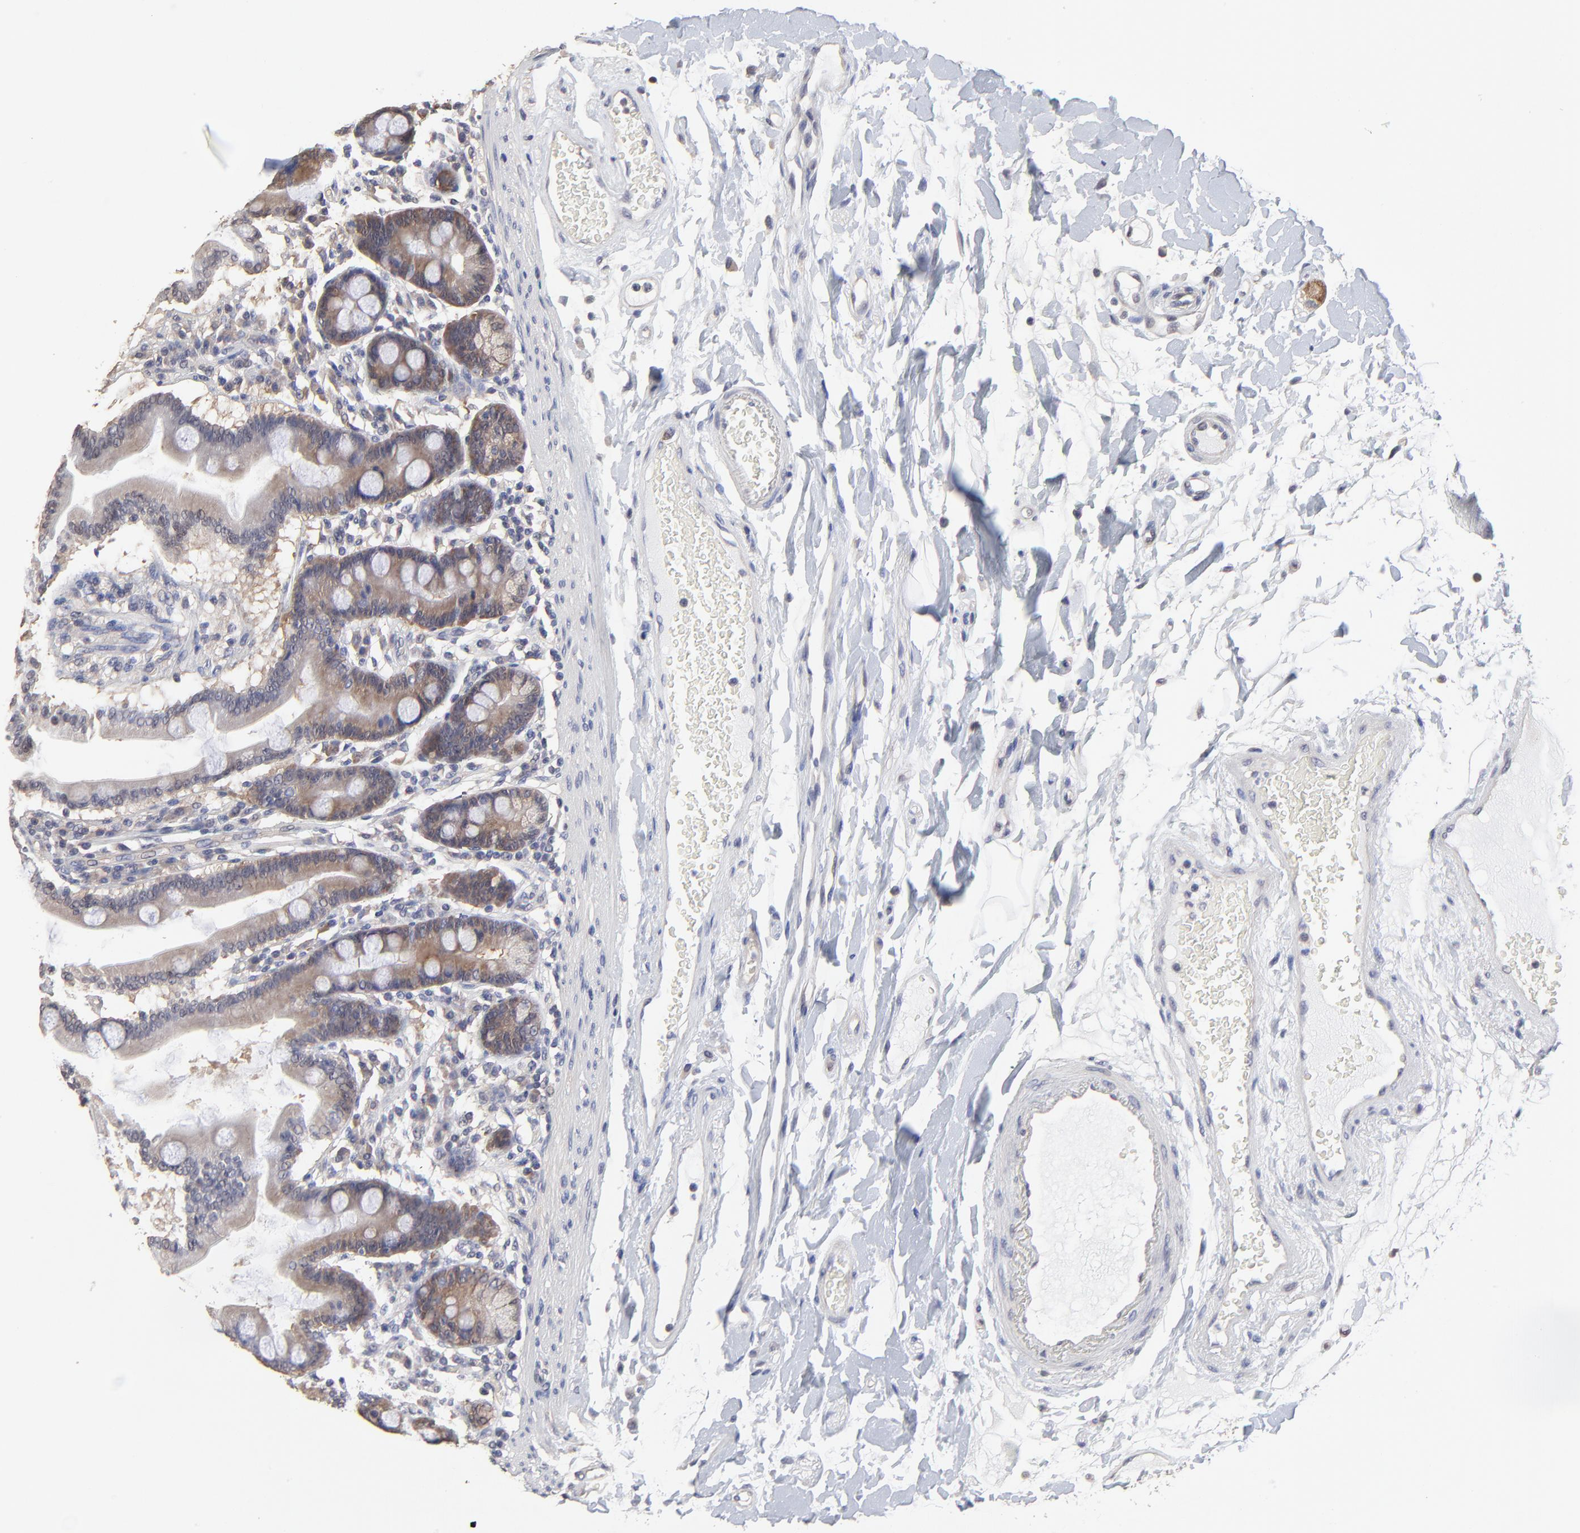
{"staining": {"intensity": "moderate", "quantity": ">75%", "location": "cytoplasmic/membranous"}, "tissue": "duodenum", "cell_type": "Glandular cells", "image_type": "normal", "snomed": [{"axis": "morphology", "description": "Normal tissue, NOS"}, {"axis": "topography", "description": "Duodenum"}], "caption": "A histopathology image showing moderate cytoplasmic/membranous staining in approximately >75% of glandular cells in benign duodenum, as visualized by brown immunohistochemical staining.", "gene": "CCT2", "patient": {"sex": "female", "age": 64}}